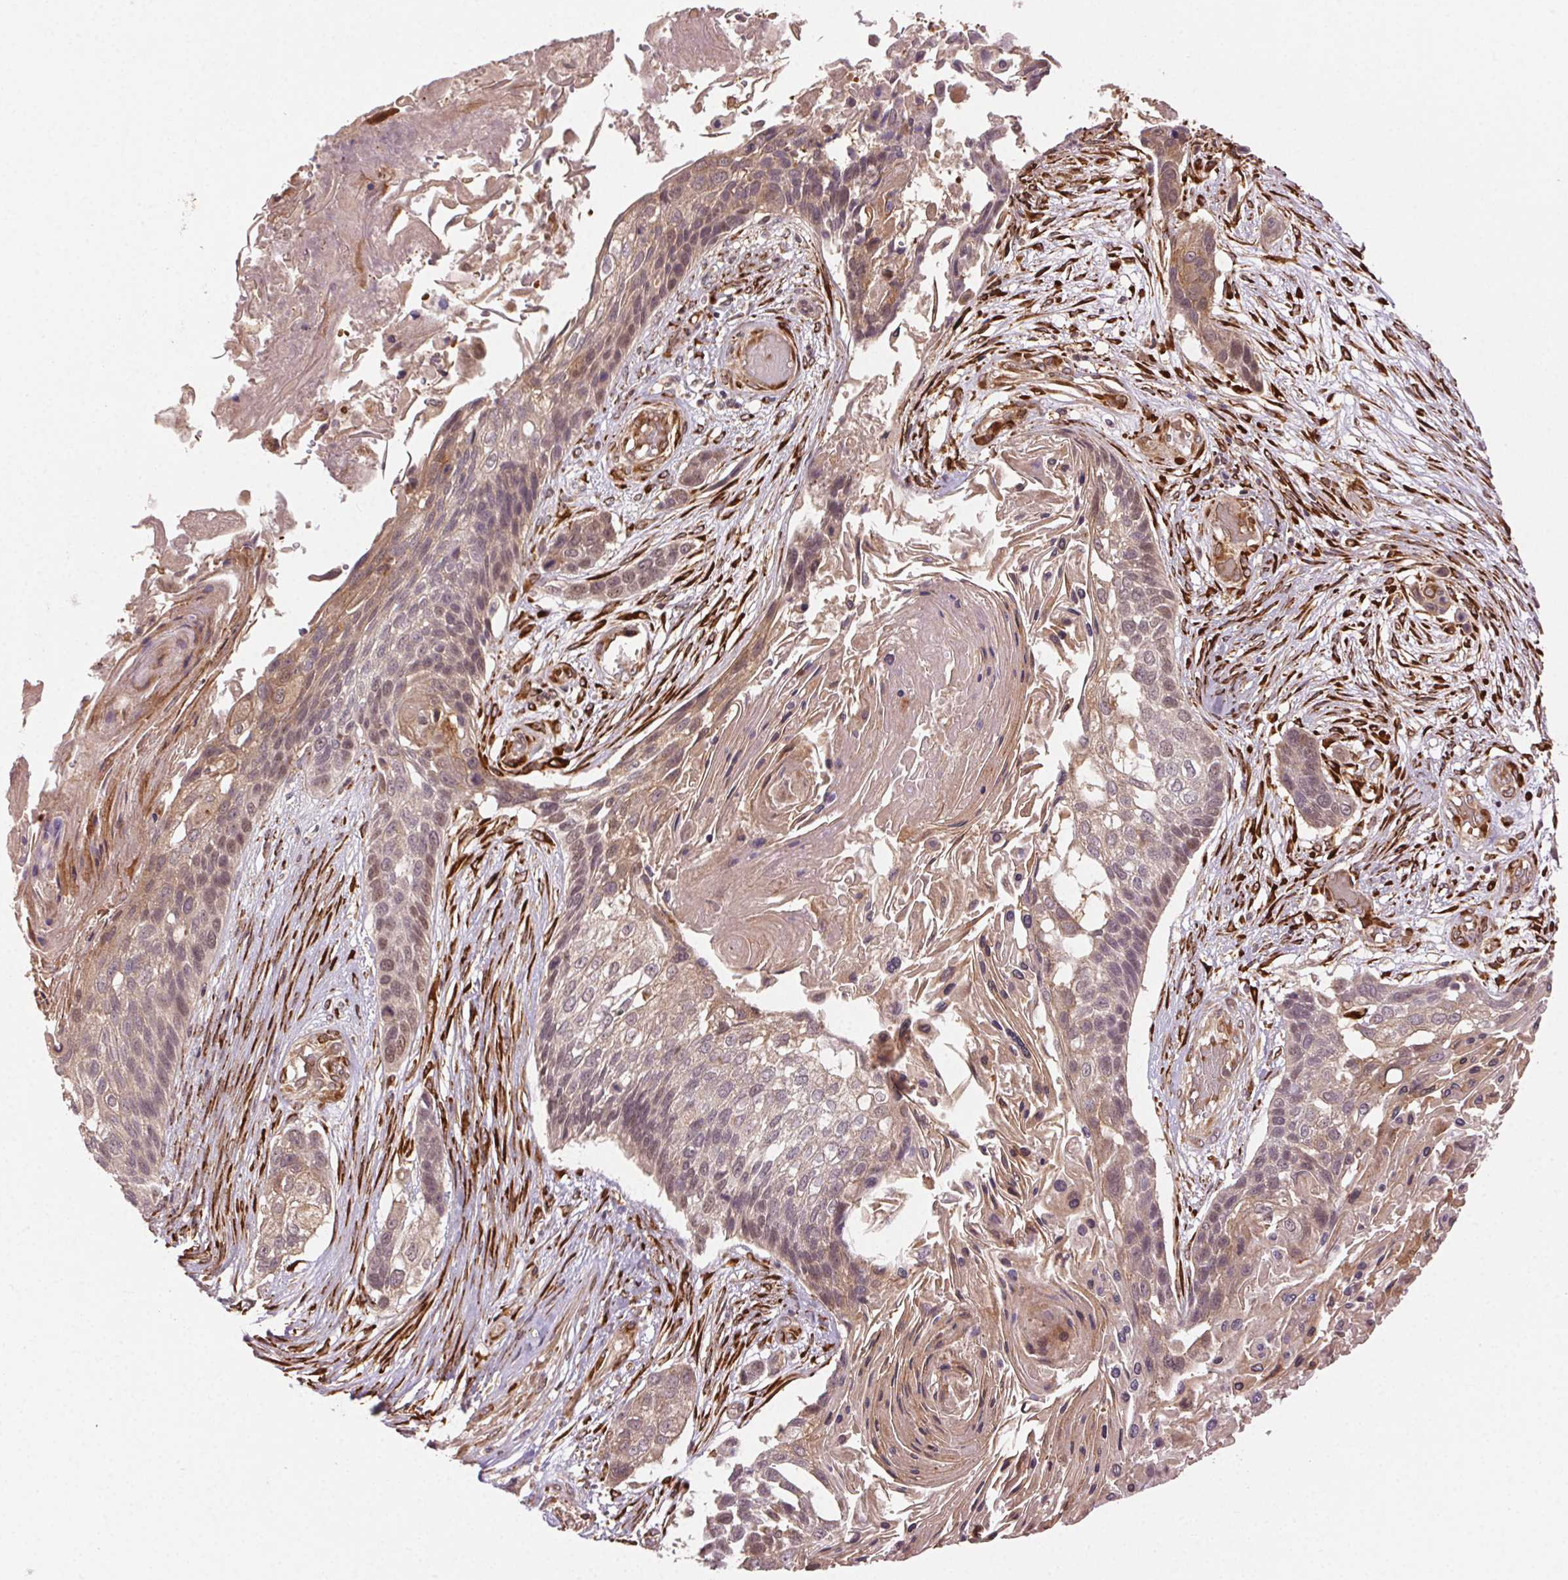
{"staining": {"intensity": "weak", "quantity": "25%-75%", "location": "cytoplasmic/membranous"}, "tissue": "lung cancer", "cell_type": "Tumor cells", "image_type": "cancer", "snomed": [{"axis": "morphology", "description": "Squamous cell carcinoma, NOS"}, {"axis": "topography", "description": "Lung"}], "caption": "Immunohistochemical staining of human lung cancer (squamous cell carcinoma) shows low levels of weak cytoplasmic/membranous positivity in about 25%-75% of tumor cells.", "gene": "KLHL15", "patient": {"sex": "male", "age": 69}}